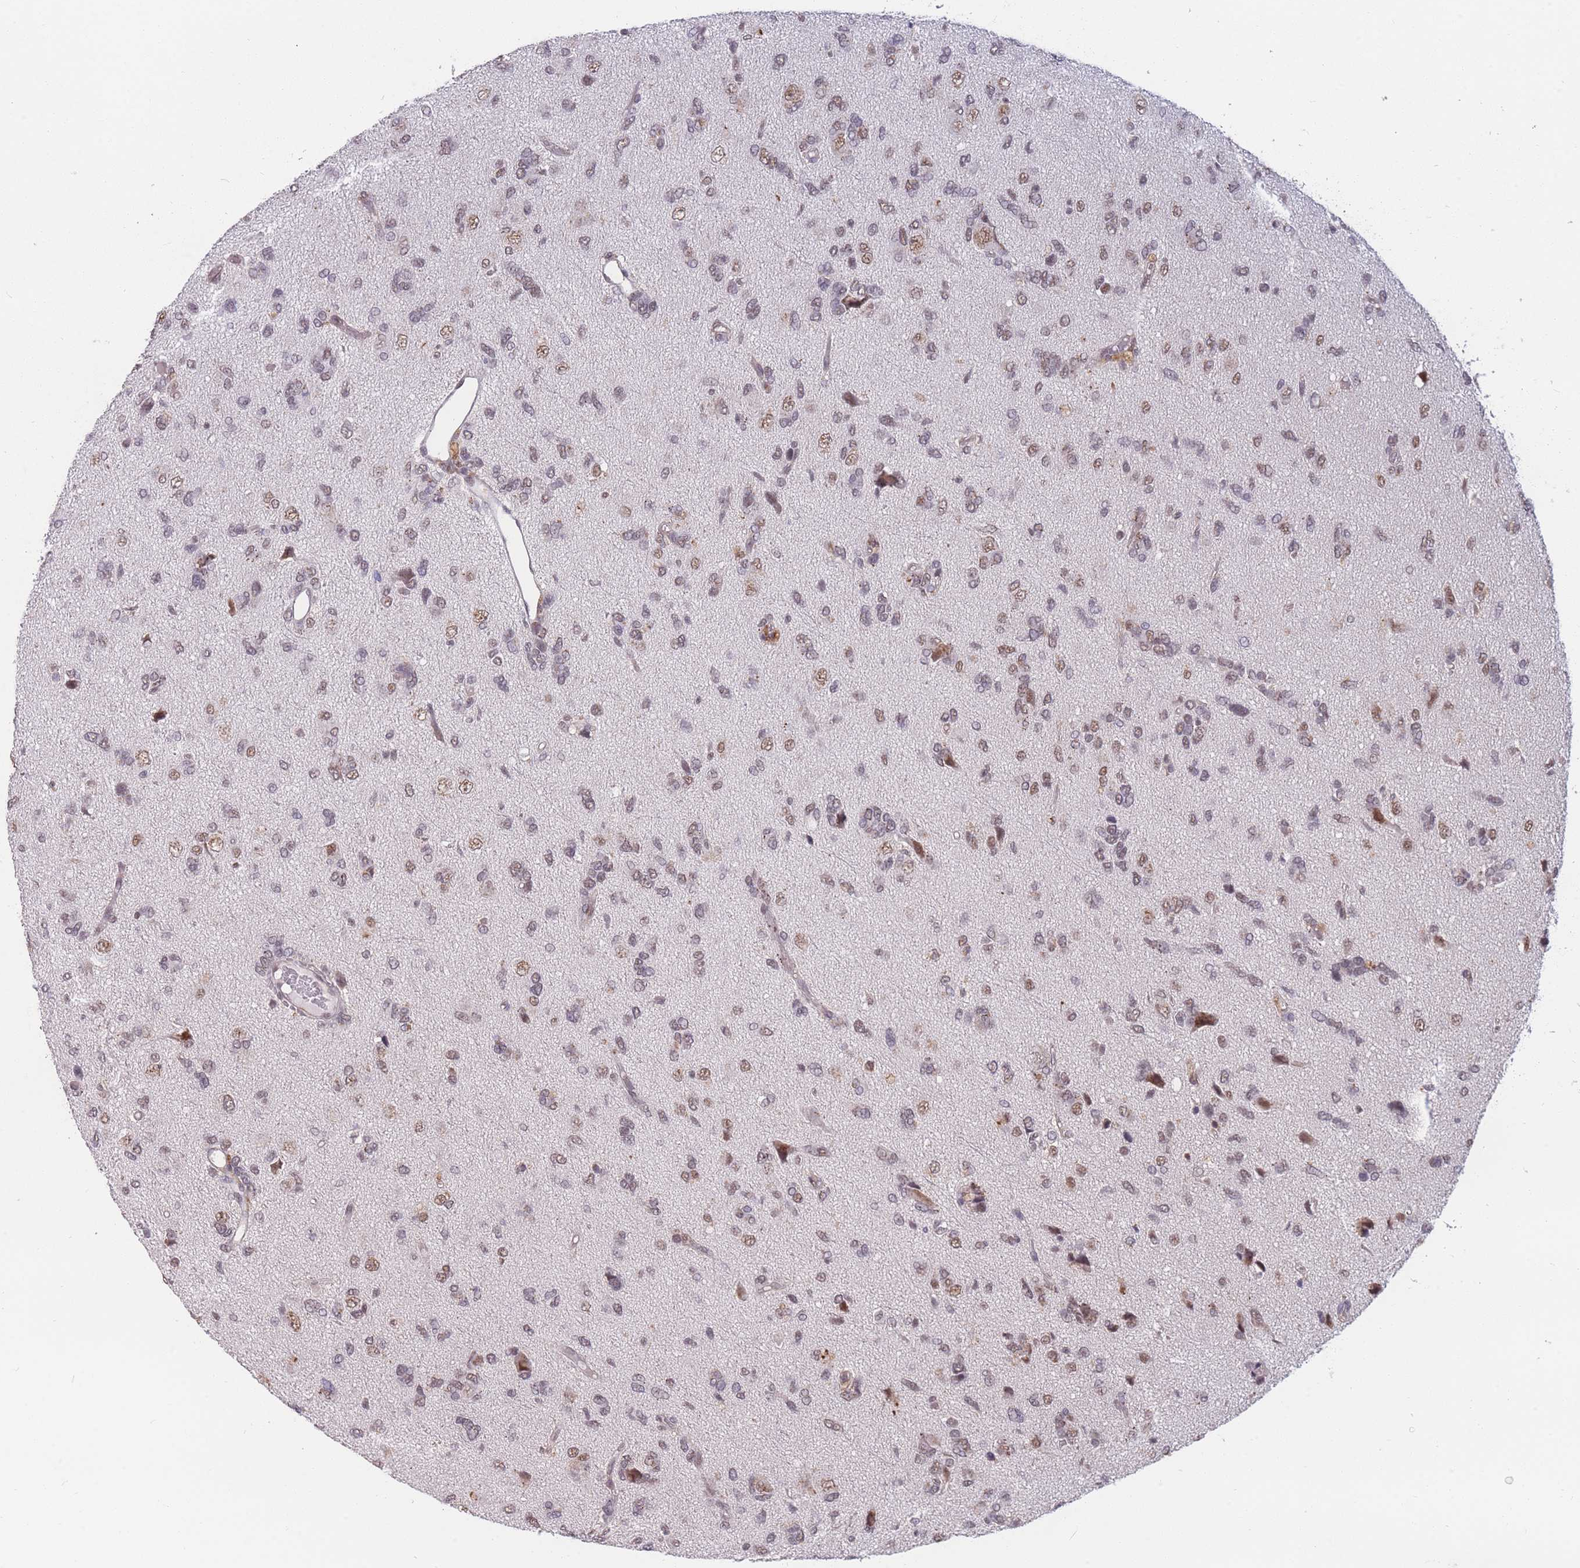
{"staining": {"intensity": "moderate", "quantity": "<25%", "location": "nuclear"}, "tissue": "glioma", "cell_type": "Tumor cells", "image_type": "cancer", "snomed": [{"axis": "morphology", "description": "Glioma, malignant, High grade"}, {"axis": "topography", "description": "Brain"}], "caption": "IHC staining of malignant high-grade glioma, which shows low levels of moderate nuclear positivity in about <25% of tumor cells indicating moderate nuclear protein positivity. The staining was performed using DAB (3,3'-diaminobenzidine) (brown) for protein detection and nuclei were counterstained in hematoxylin (blue).", "gene": "SNRPA1", "patient": {"sex": "female", "age": 59}}